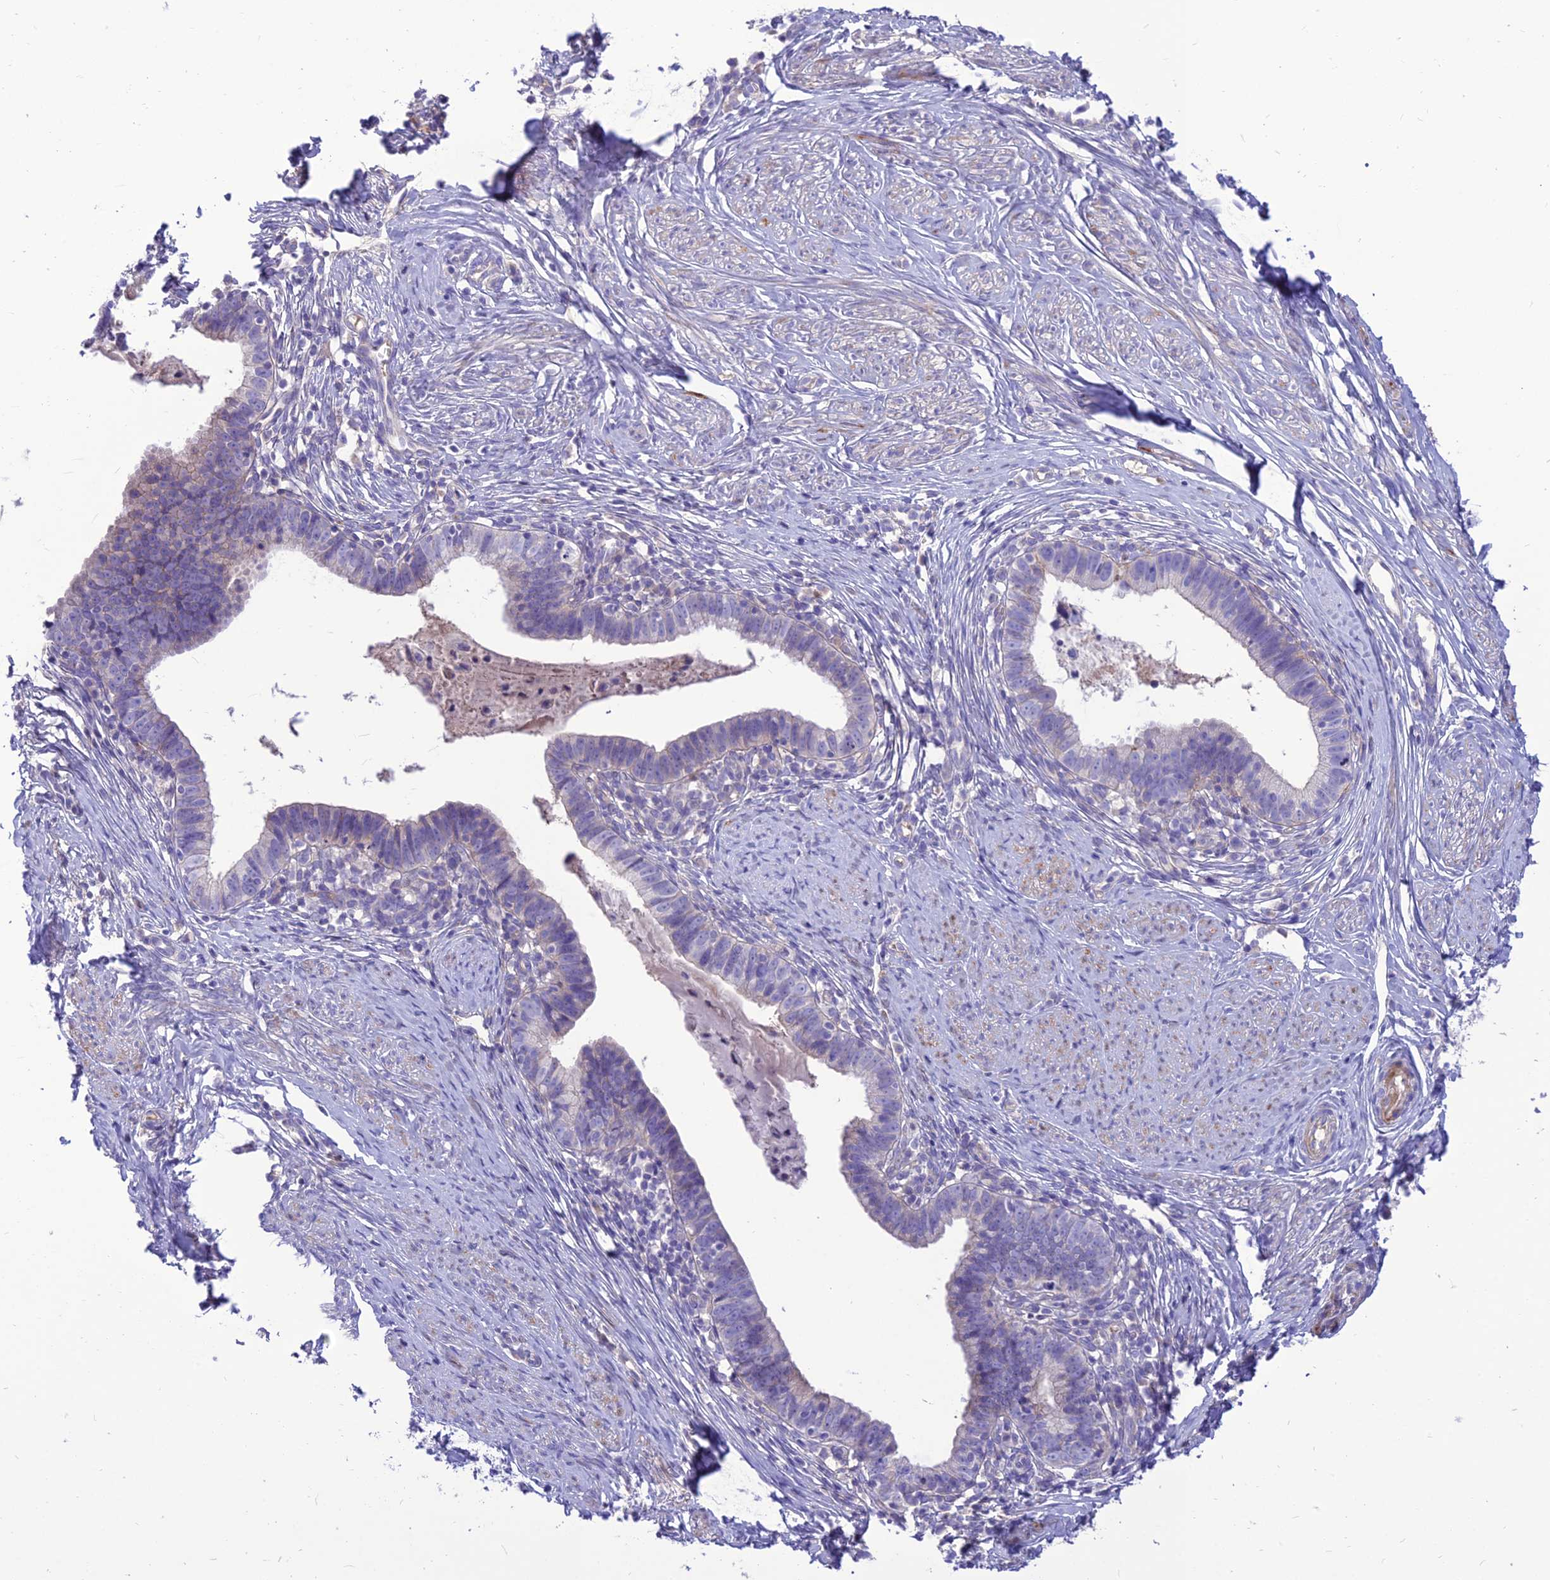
{"staining": {"intensity": "negative", "quantity": "none", "location": "none"}, "tissue": "cervical cancer", "cell_type": "Tumor cells", "image_type": "cancer", "snomed": [{"axis": "morphology", "description": "Adenocarcinoma, NOS"}, {"axis": "topography", "description": "Cervix"}], "caption": "There is no significant expression in tumor cells of adenocarcinoma (cervical).", "gene": "TEKT3", "patient": {"sex": "female", "age": 36}}